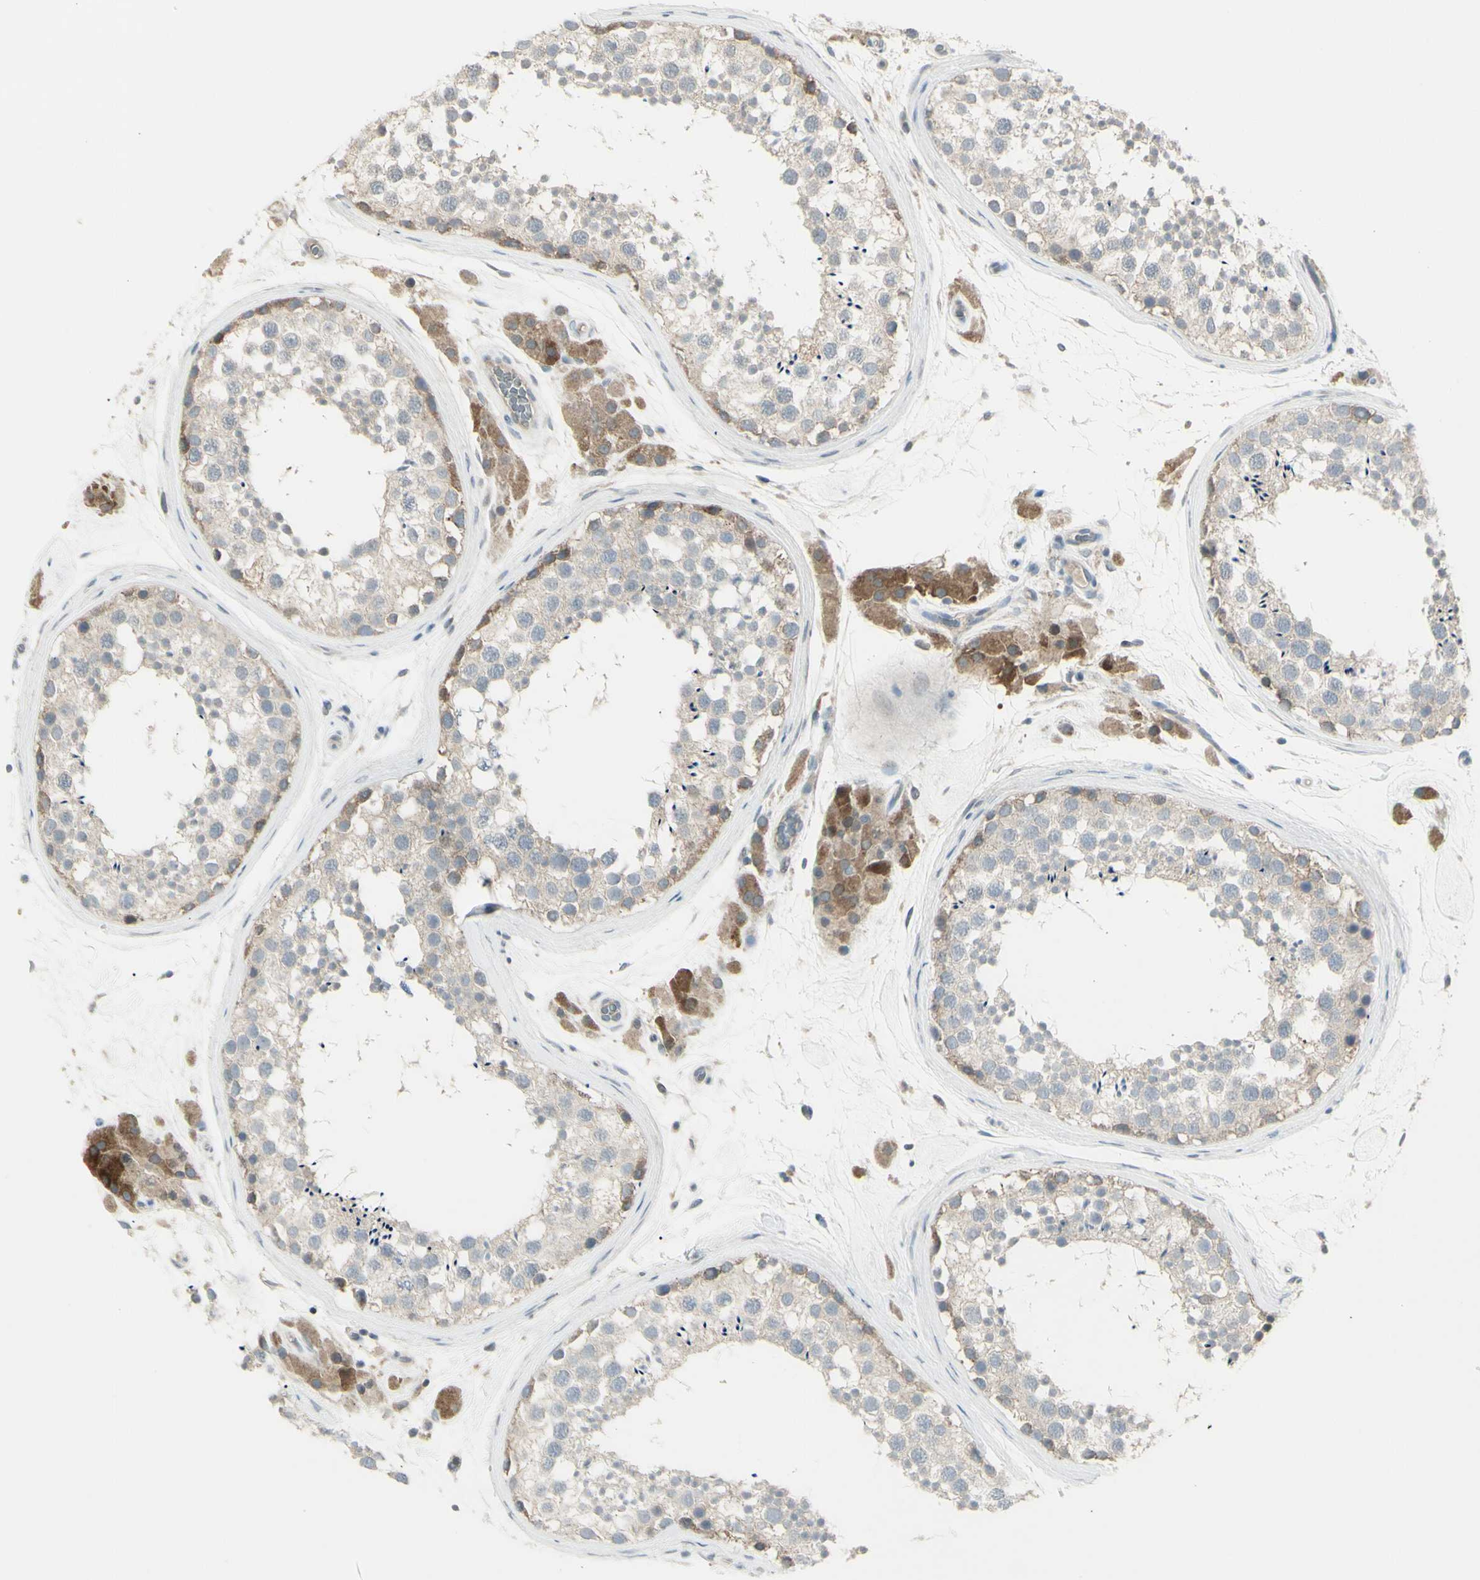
{"staining": {"intensity": "weak", "quantity": ">75%", "location": "cytoplasmic/membranous"}, "tissue": "testis", "cell_type": "Cells in seminiferous ducts", "image_type": "normal", "snomed": [{"axis": "morphology", "description": "Normal tissue, NOS"}, {"axis": "topography", "description": "Testis"}], "caption": "This histopathology image exhibits IHC staining of unremarkable human testis, with low weak cytoplasmic/membranous staining in approximately >75% of cells in seminiferous ducts.", "gene": "SH3GL2", "patient": {"sex": "male", "age": 46}}